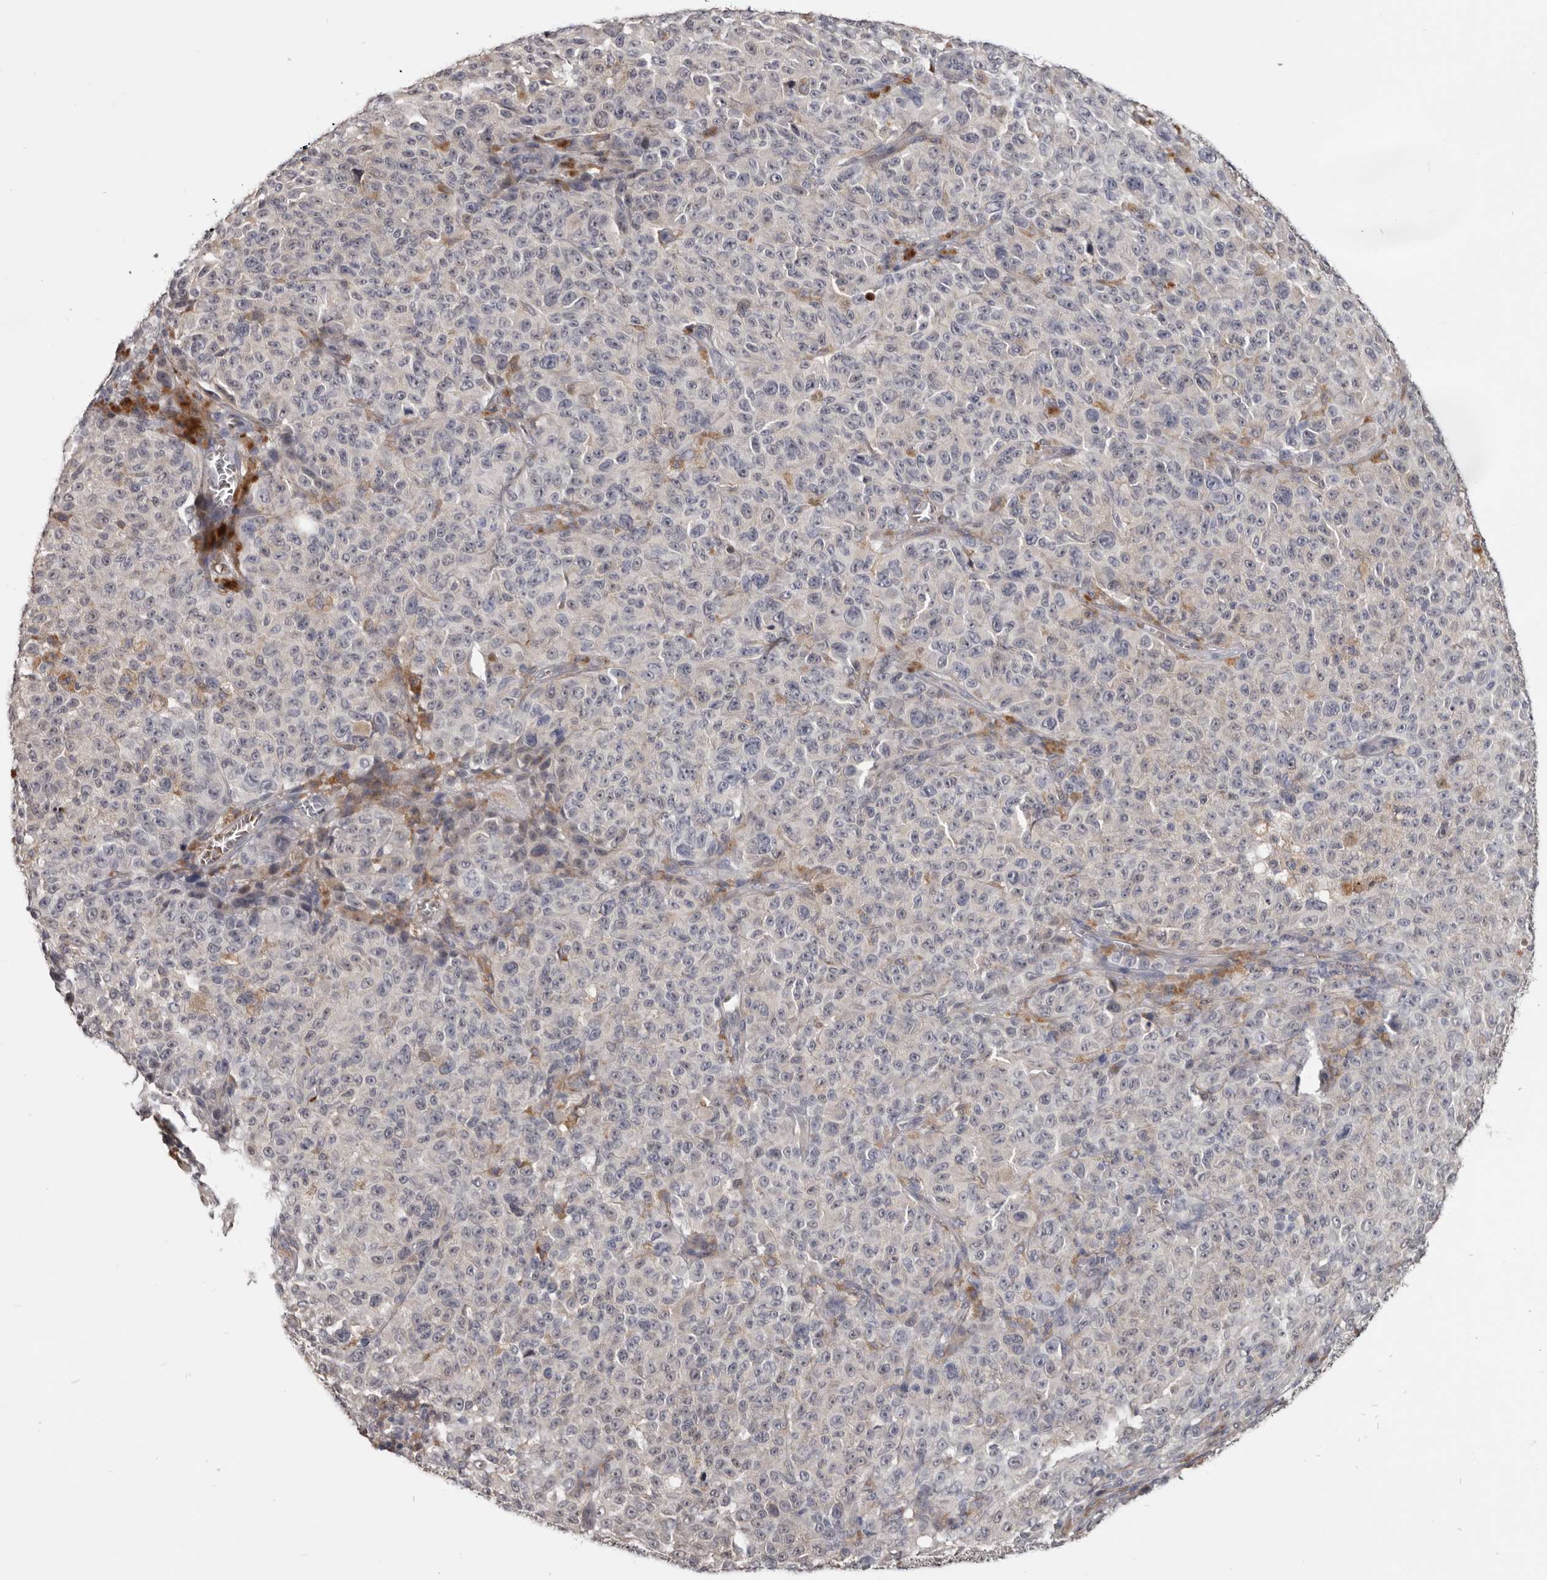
{"staining": {"intensity": "negative", "quantity": "none", "location": "none"}, "tissue": "melanoma", "cell_type": "Tumor cells", "image_type": "cancer", "snomed": [{"axis": "morphology", "description": "Malignant melanoma, NOS"}, {"axis": "topography", "description": "Skin"}], "caption": "A high-resolution micrograph shows IHC staining of melanoma, which shows no significant positivity in tumor cells.", "gene": "NENF", "patient": {"sex": "female", "age": 82}}